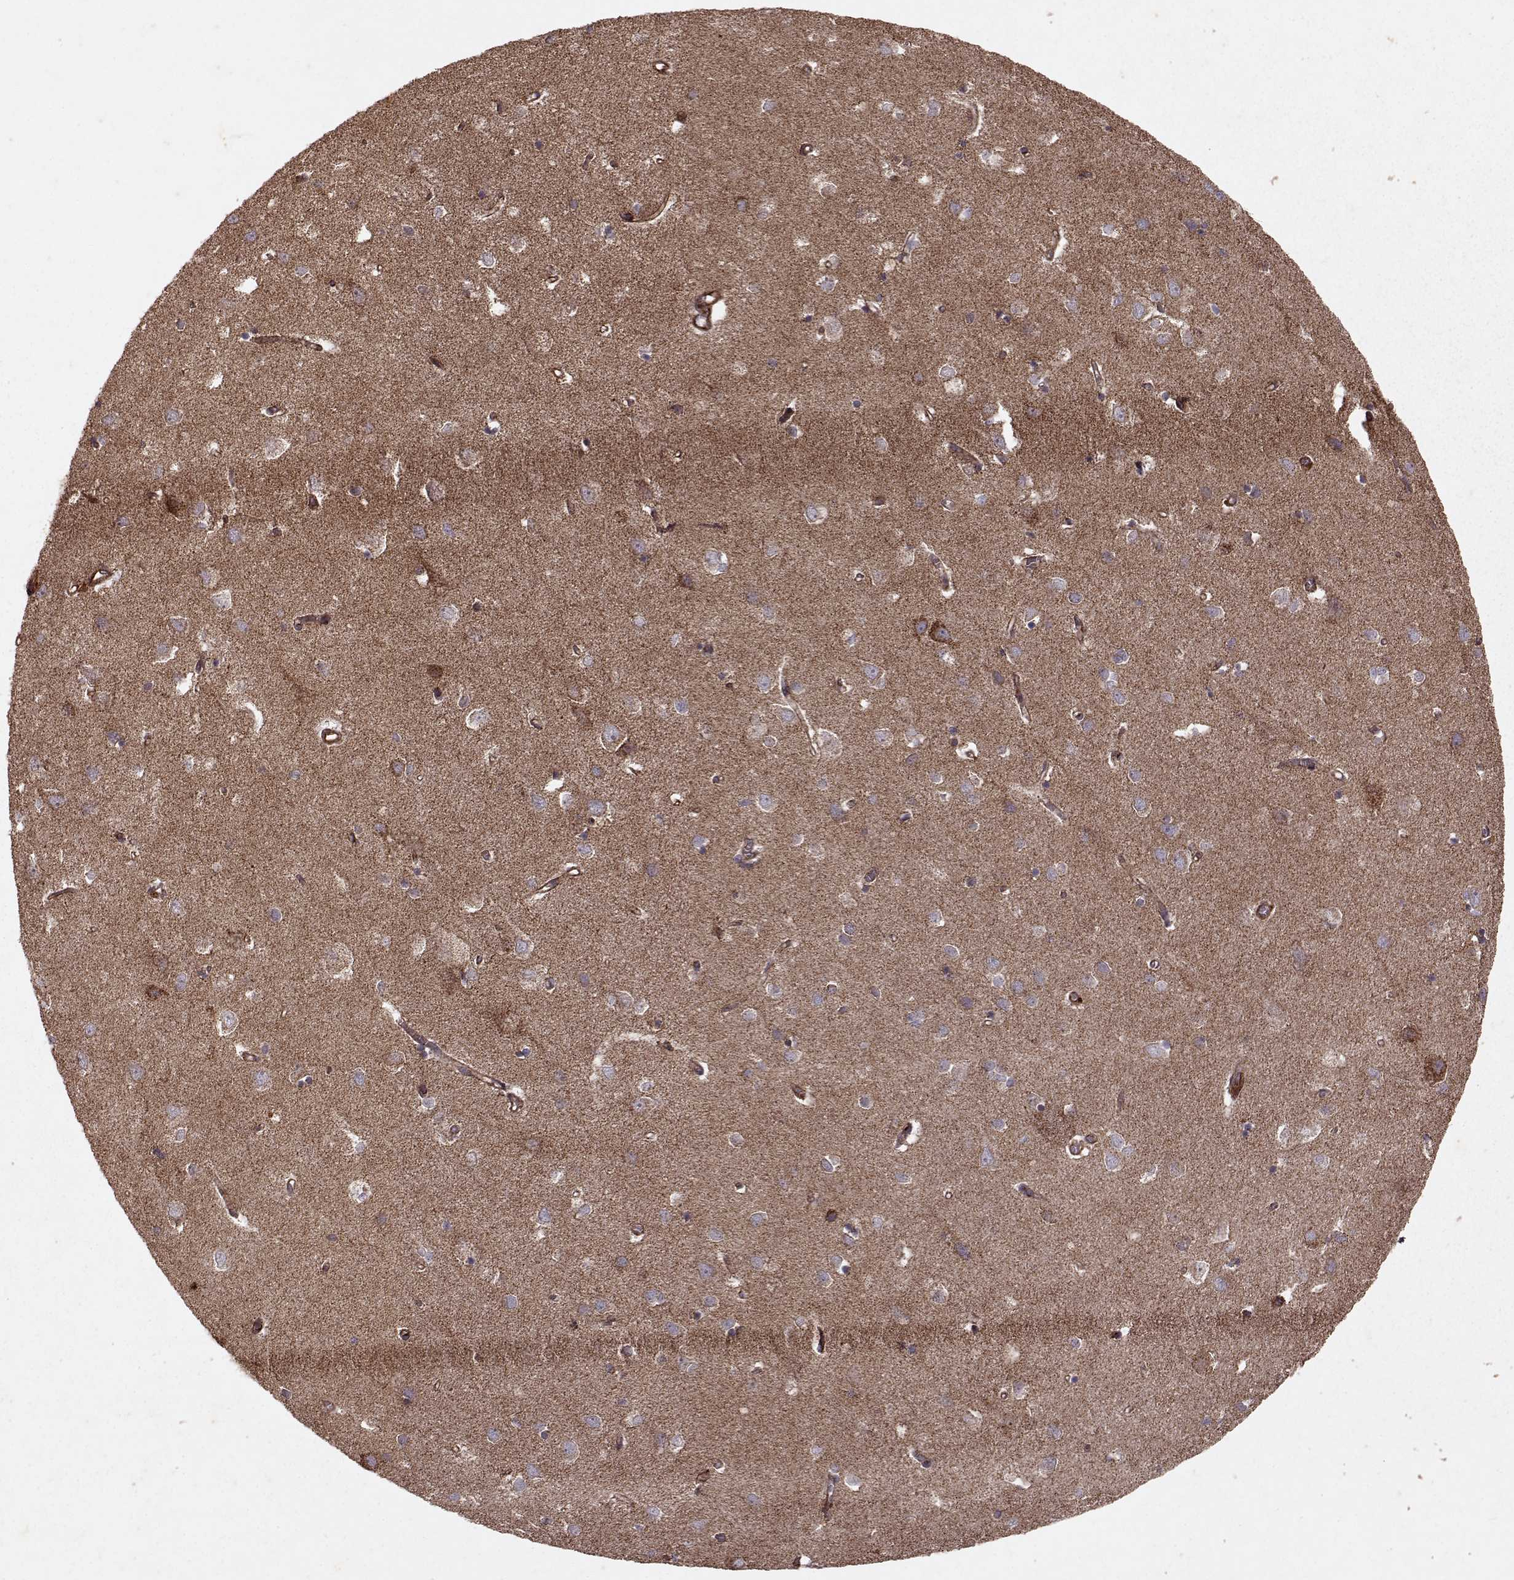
{"staining": {"intensity": "moderate", "quantity": ">75%", "location": "cytoplasmic/membranous"}, "tissue": "cerebral cortex", "cell_type": "Endothelial cells", "image_type": "normal", "snomed": [{"axis": "morphology", "description": "Normal tissue, NOS"}, {"axis": "topography", "description": "Cerebral cortex"}], "caption": "Unremarkable cerebral cortex exhibits moderate cytoplasmic/membranous expression in about >75% of endothelial cells.", "gene": "ENSG00000285130", "patient": {"sex": "male", "age": 70}}